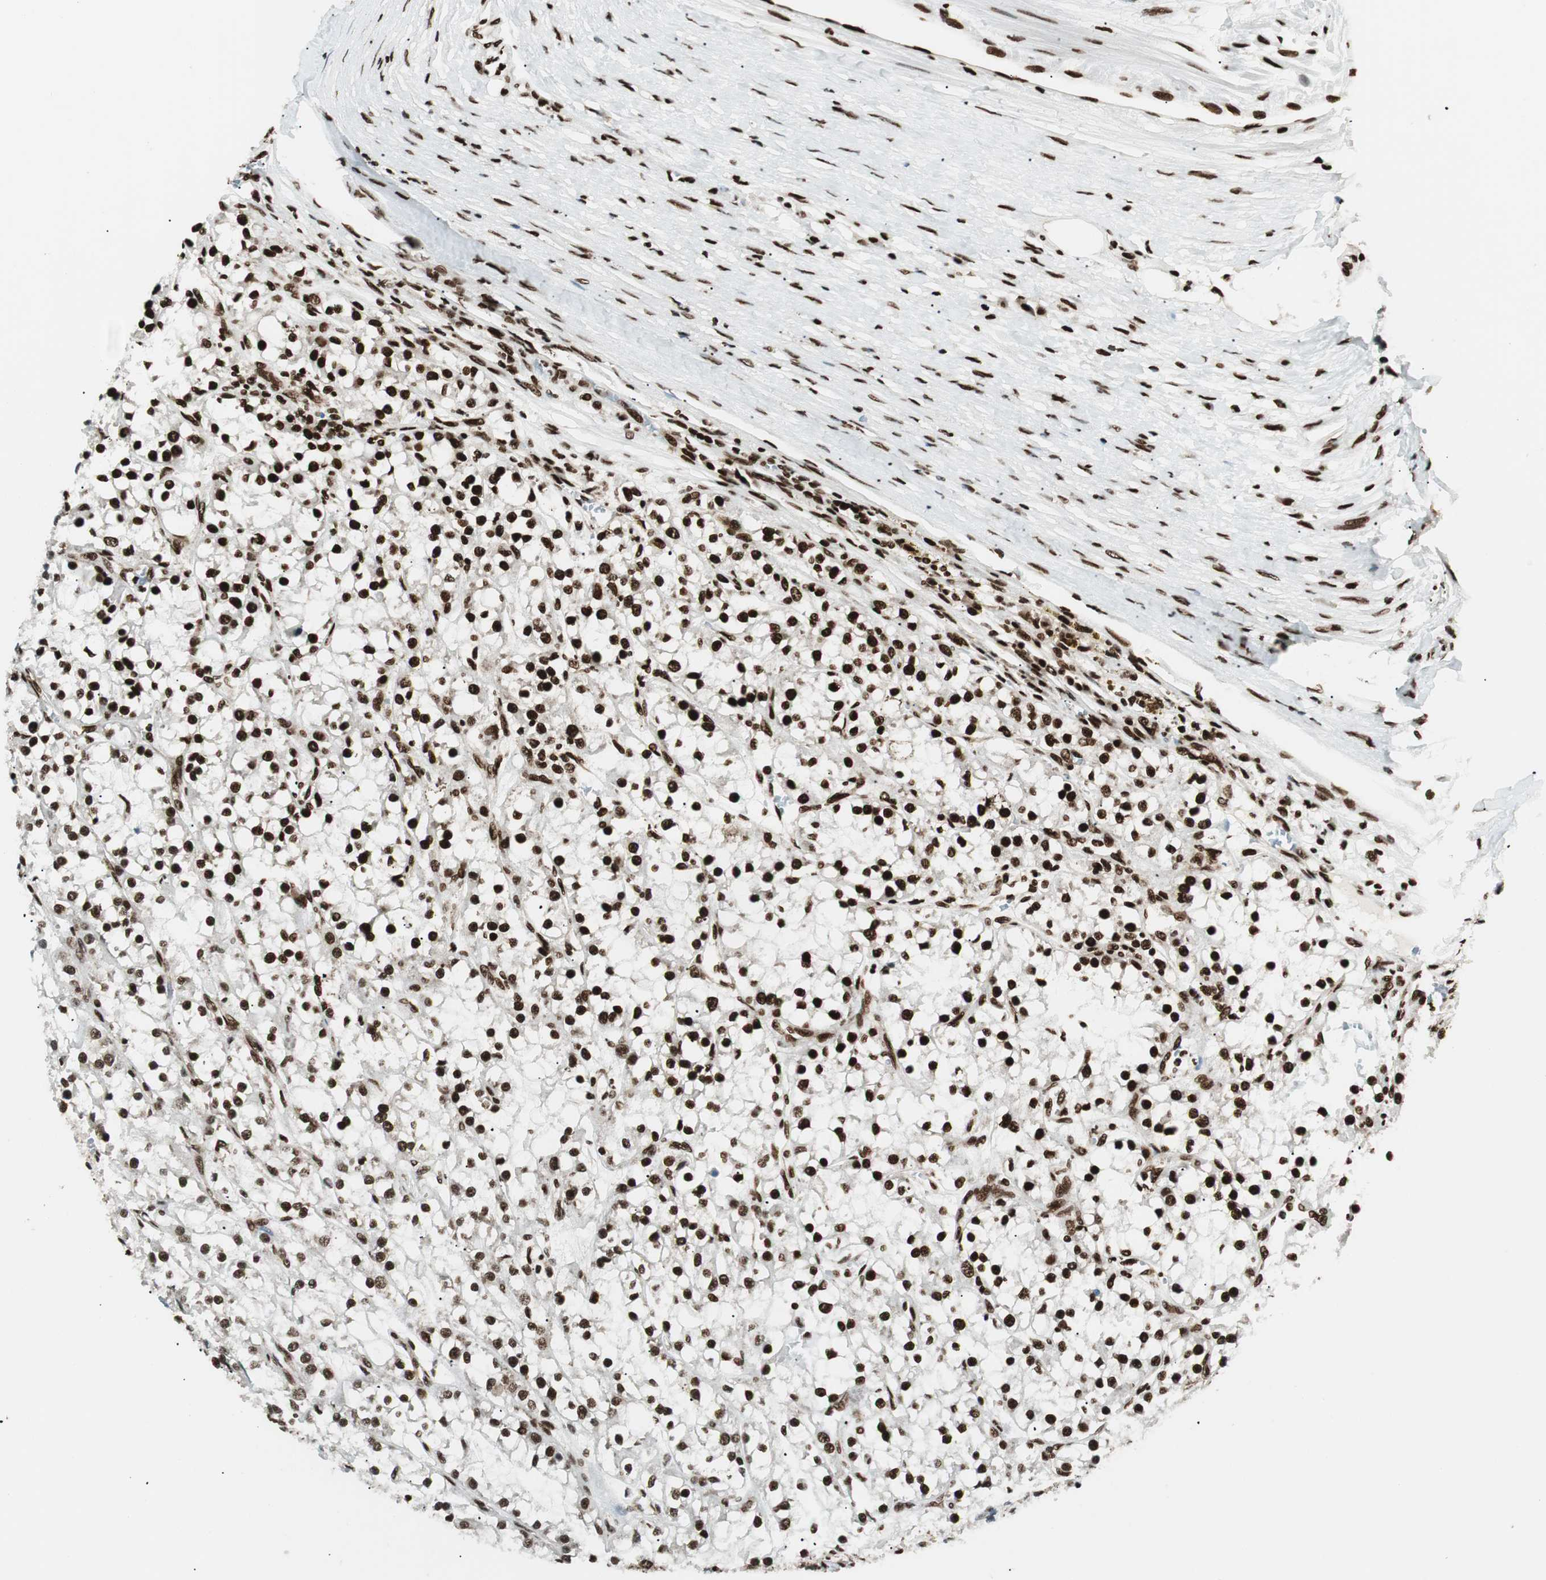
{"staining": {"intensity": "strong", "quantity": ">75%", "location": "nuclear"}, "tissue": "renal cancer", "cell_type": "Tumor cells", "image_type": "cancer", "snomed": [{"axis": "morphology", "description": "Adenocarcinoma, NOS"}, {"axis": "topography", "description": "Kidney"}], "caption": "High-magnification brightfield microscopy of renal adenocarcinoma stained with DAB (3,3'-diaminobenzidine) (brown) and counterstained with hematoxylin (blue). tumor cells exhibit strong nuclear staining is appreciated in approximately>75% of cells. The staining was performed using DAB to visualize the protein expression in brown, while the nuclei were stained in blue with hematoxylin (Magnification: 20x).", "gene": "EWSR1", "patient": {"sex": "female", "age": 52}}